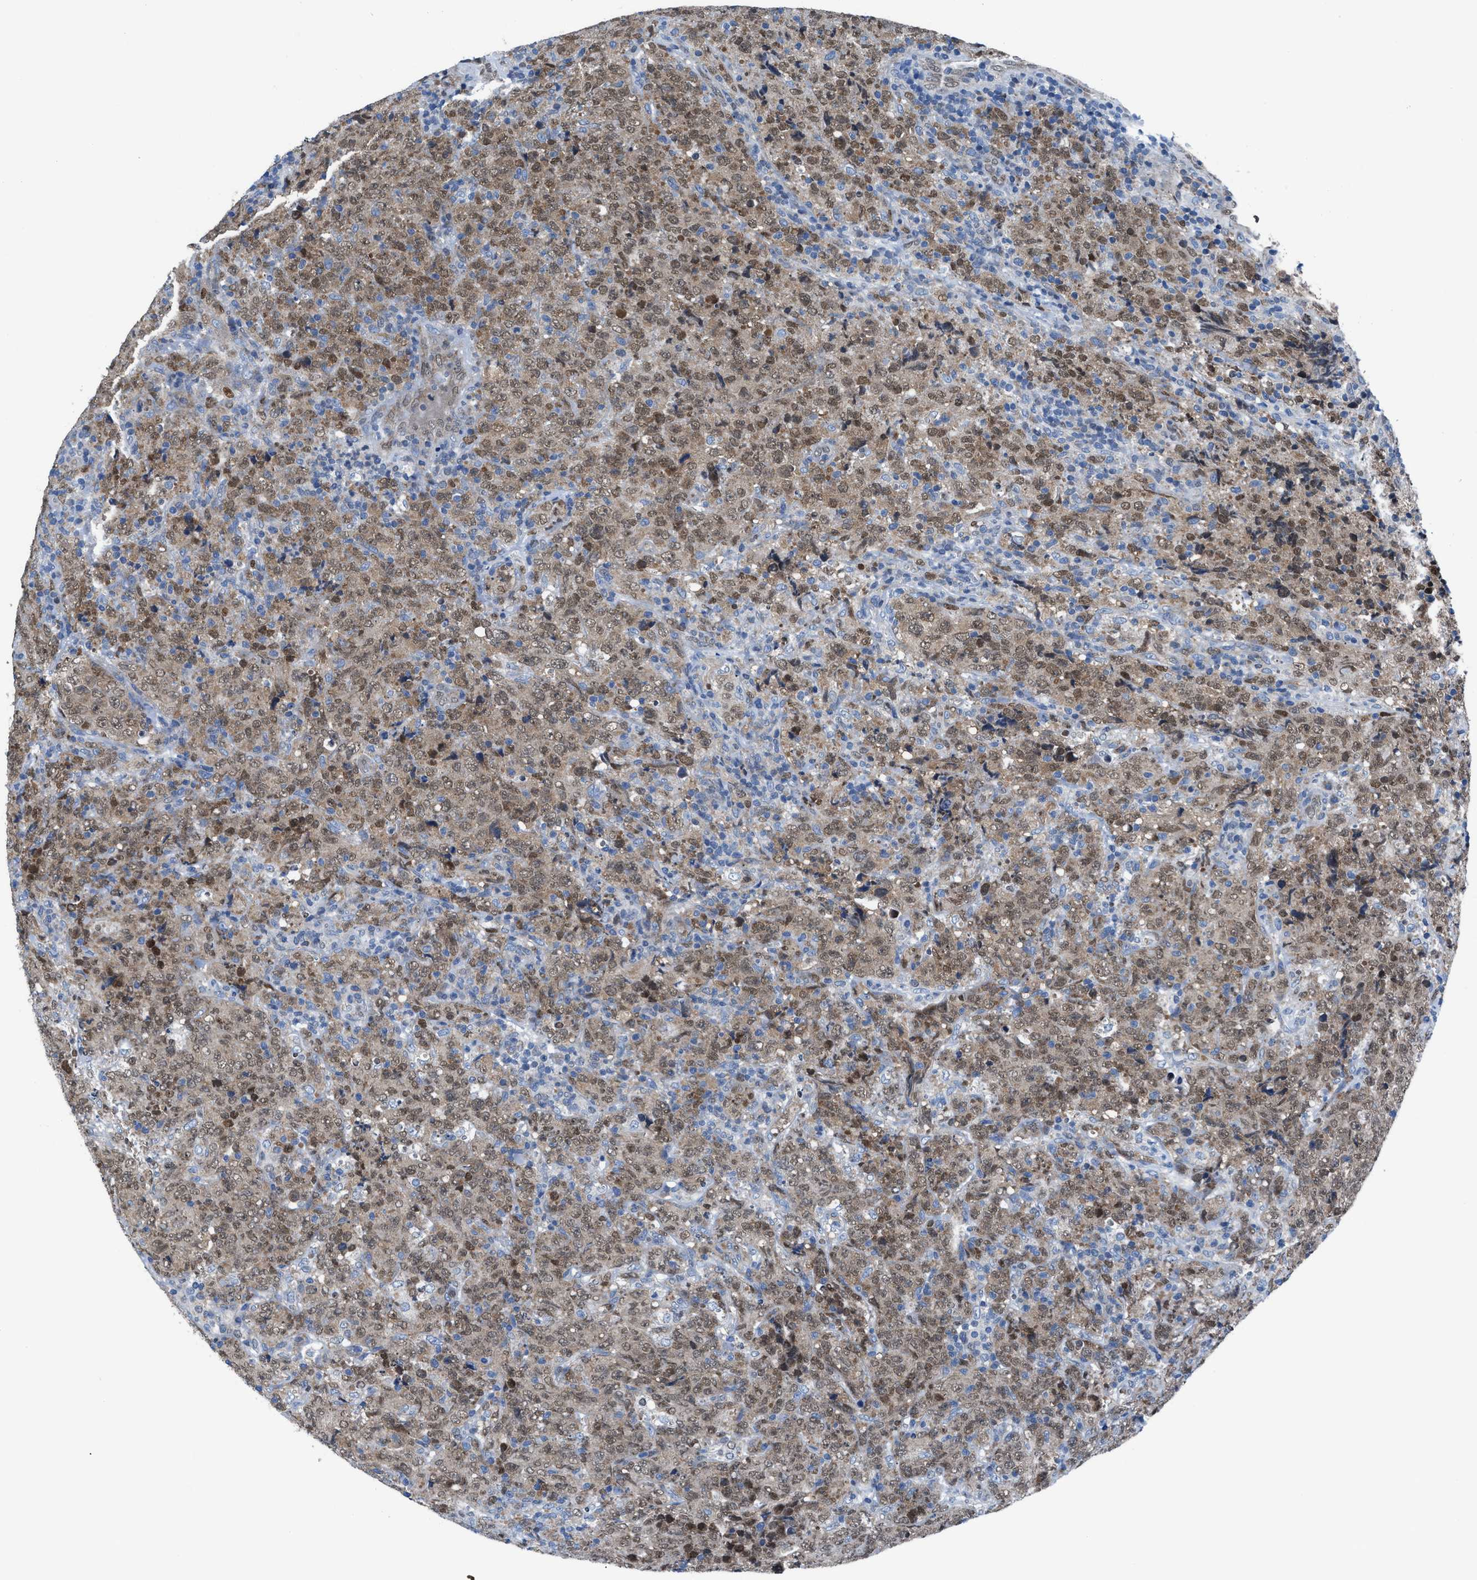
{"staining": {"intensity": "moderate", "quantity": ">75%", "location": "cytoplasmic/membranous,nuclear"}, "tissue": "lymphoma", "cell_type": "Tumor cells", "image_type": "cancer", "snomed": [{"axis": "morphology", "description": "Malignant lymphoma, non-Hodgkin's type, High grade"}, {"axis": "topography", "description": "Tonsil"}], "caption": "Human high-grade malignant lymphoma, non-Hodgkin's type stained with a brown dye demonstrates moderate cytoplasmic/membranous and nuclear positive expression in approximately >75% of tumor cells.", "gene": "LMO2", "patient": {"sex": "female", "age": 36}}